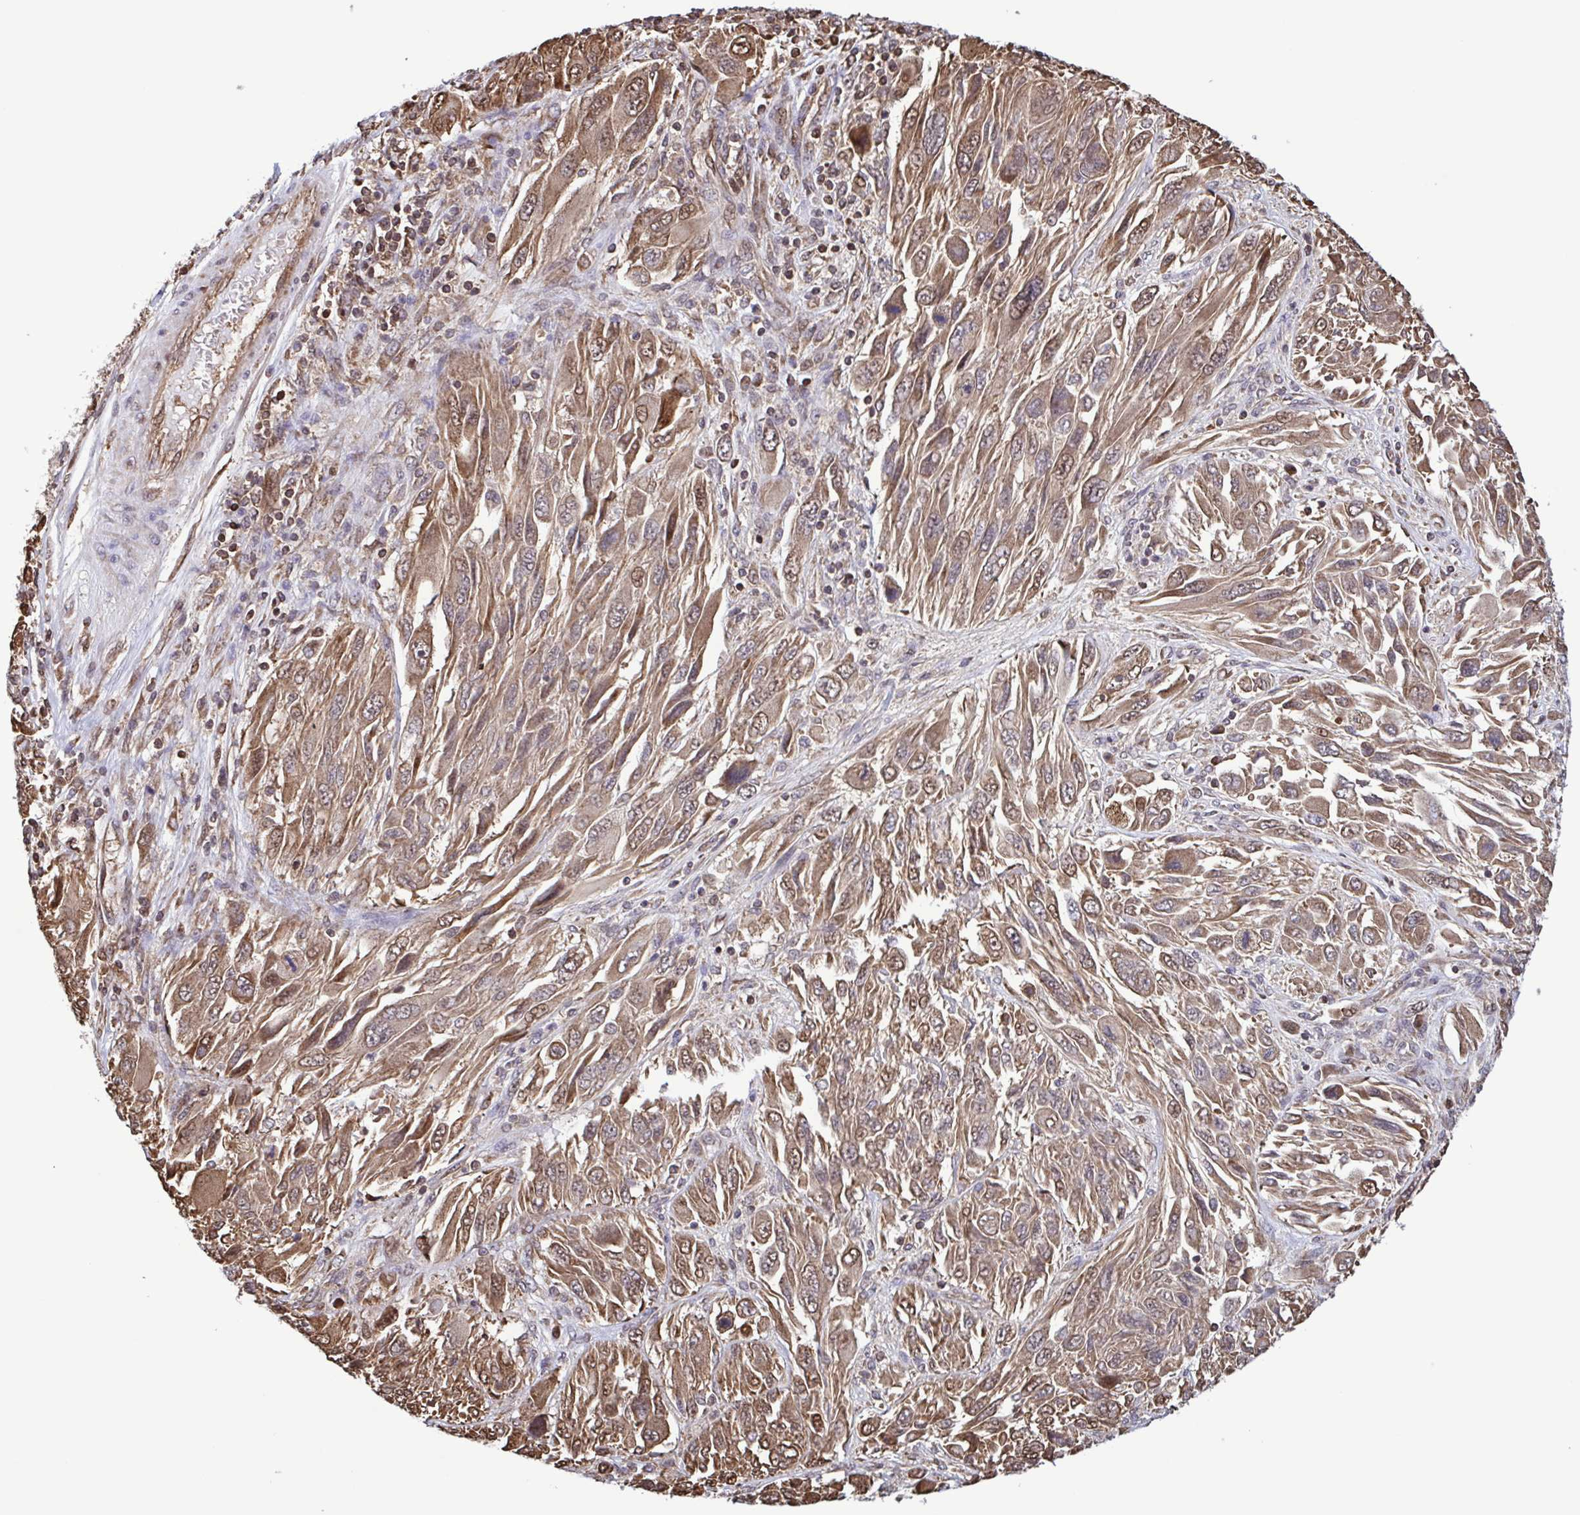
{"staining": {"intensity": "moderate", "quantity": ">75%", "location": "cytoplasmic/membranous"}, "tissue": "melanoma", "cell_type": "Tumor cells", "image_type": "cancer", "snomed": [{"axis": "morphology", "description": "Malignant melanoma, NOS"}, {"axis": "topography", "description": "Skin"}], "caption": "Tumor cells exhibit medium levels of moderate cytoplasmic/membranous staining in about >75% of cells in human melanoma. The staining is performed using DAB brown chromogen to label protein expression. The nuclei are counter-stained blue using hematoxylin.", "gene": "SEC63", "patient": {"sex": "female", "age": 91}}